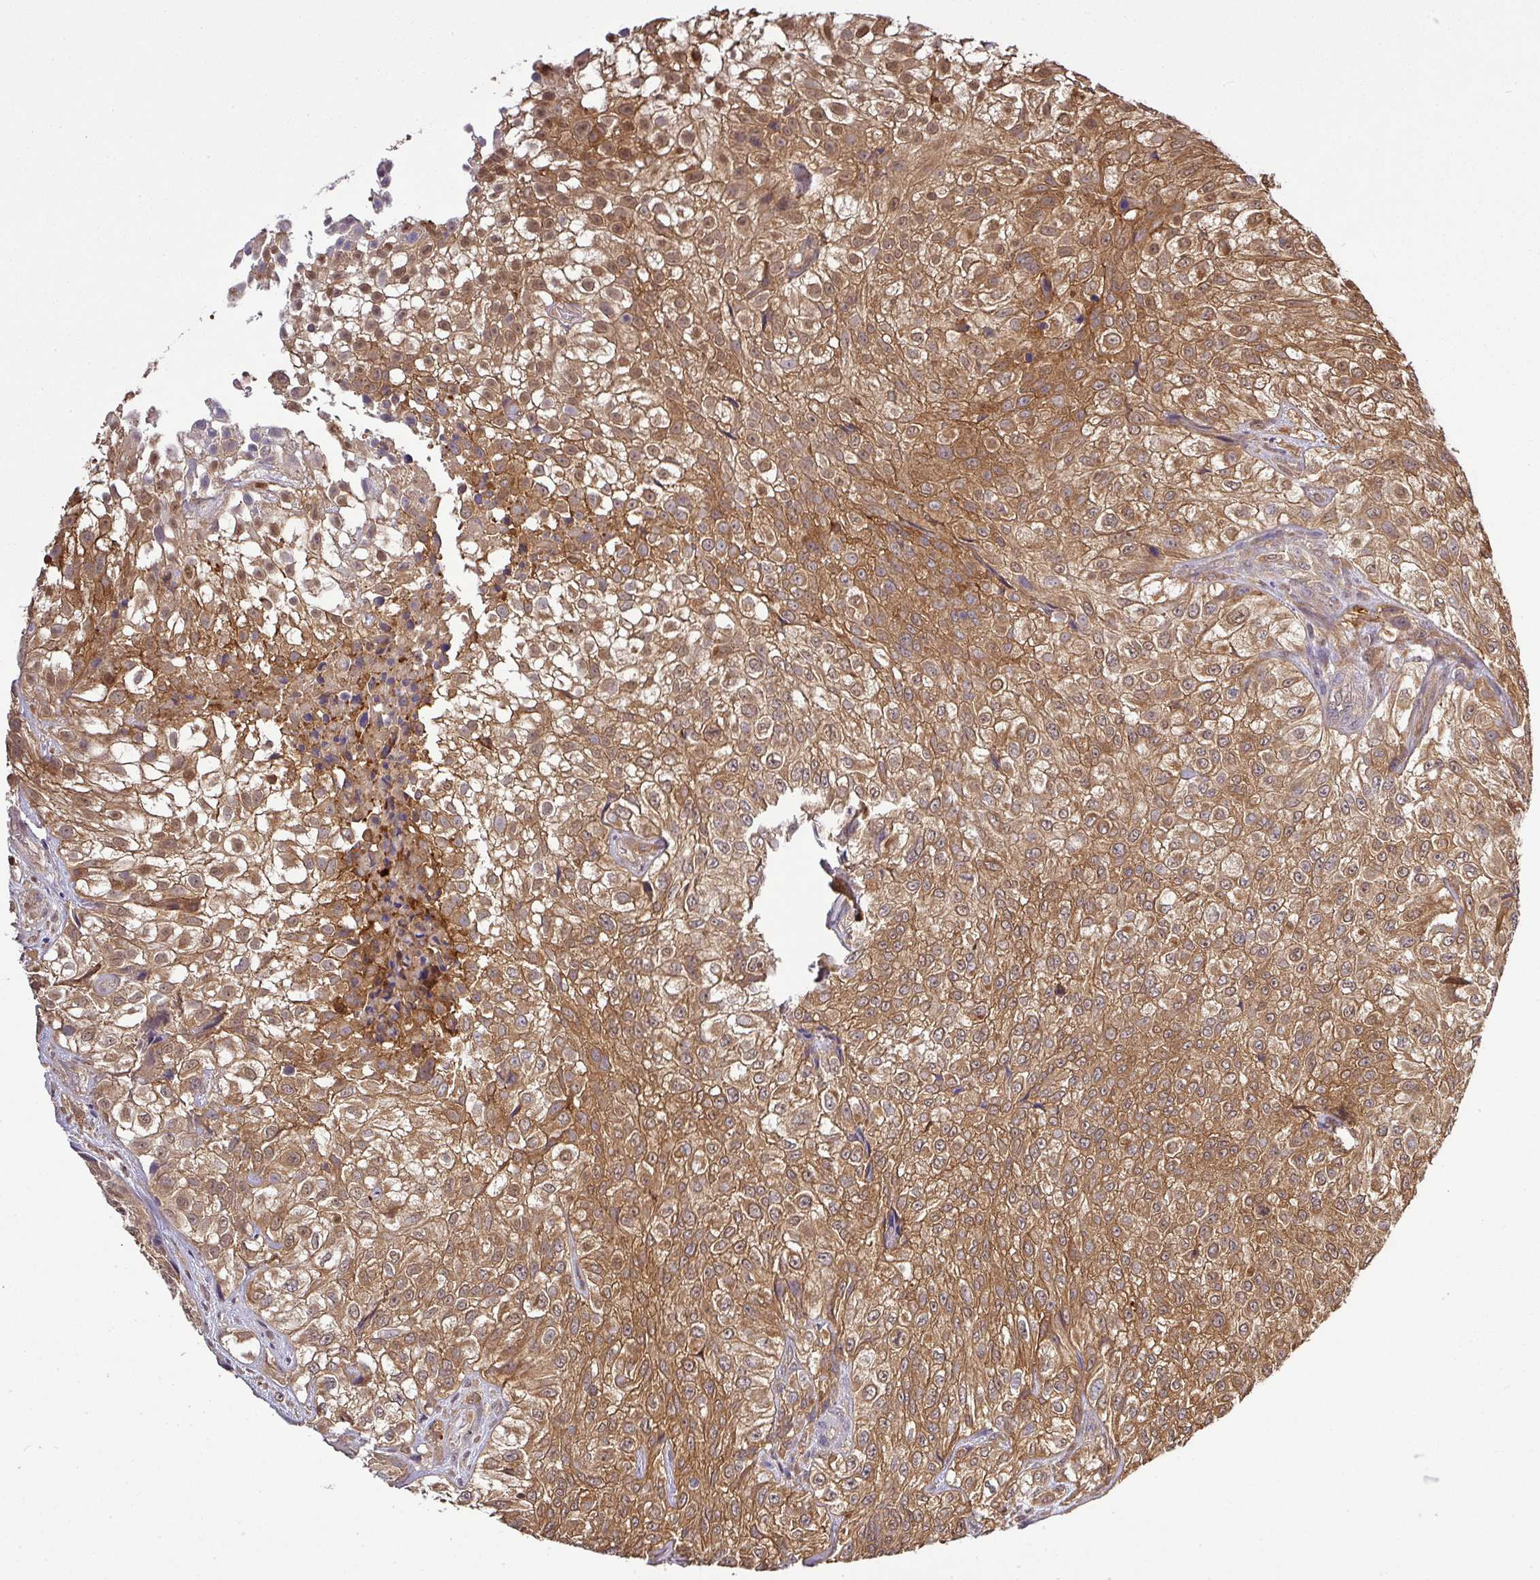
{"staining": {"intensity": "moderate", "quantity": ">75%", "location": "cytoplasmic/membranous,nuclear"}, "tissue": "urothelial cancer", "cell_type": "Tumor cells", "image_type": "cancer", "snomed": [{"axis": "morphology", "description": "Urothelial carcinoma, High grade"}, {"axis": "topography", "description": "Urinary bladder"}], "caption": "Protein staining of urothelial cancer tissue exhibits moderate cytoplasmic/membranous and nuclear expression in about >75% of tumor cells. (Brightfield microscopy of DAB IHC at high magnification).", "gene": "TMEM107", "patient": {"sex": "male", "age": 56}}